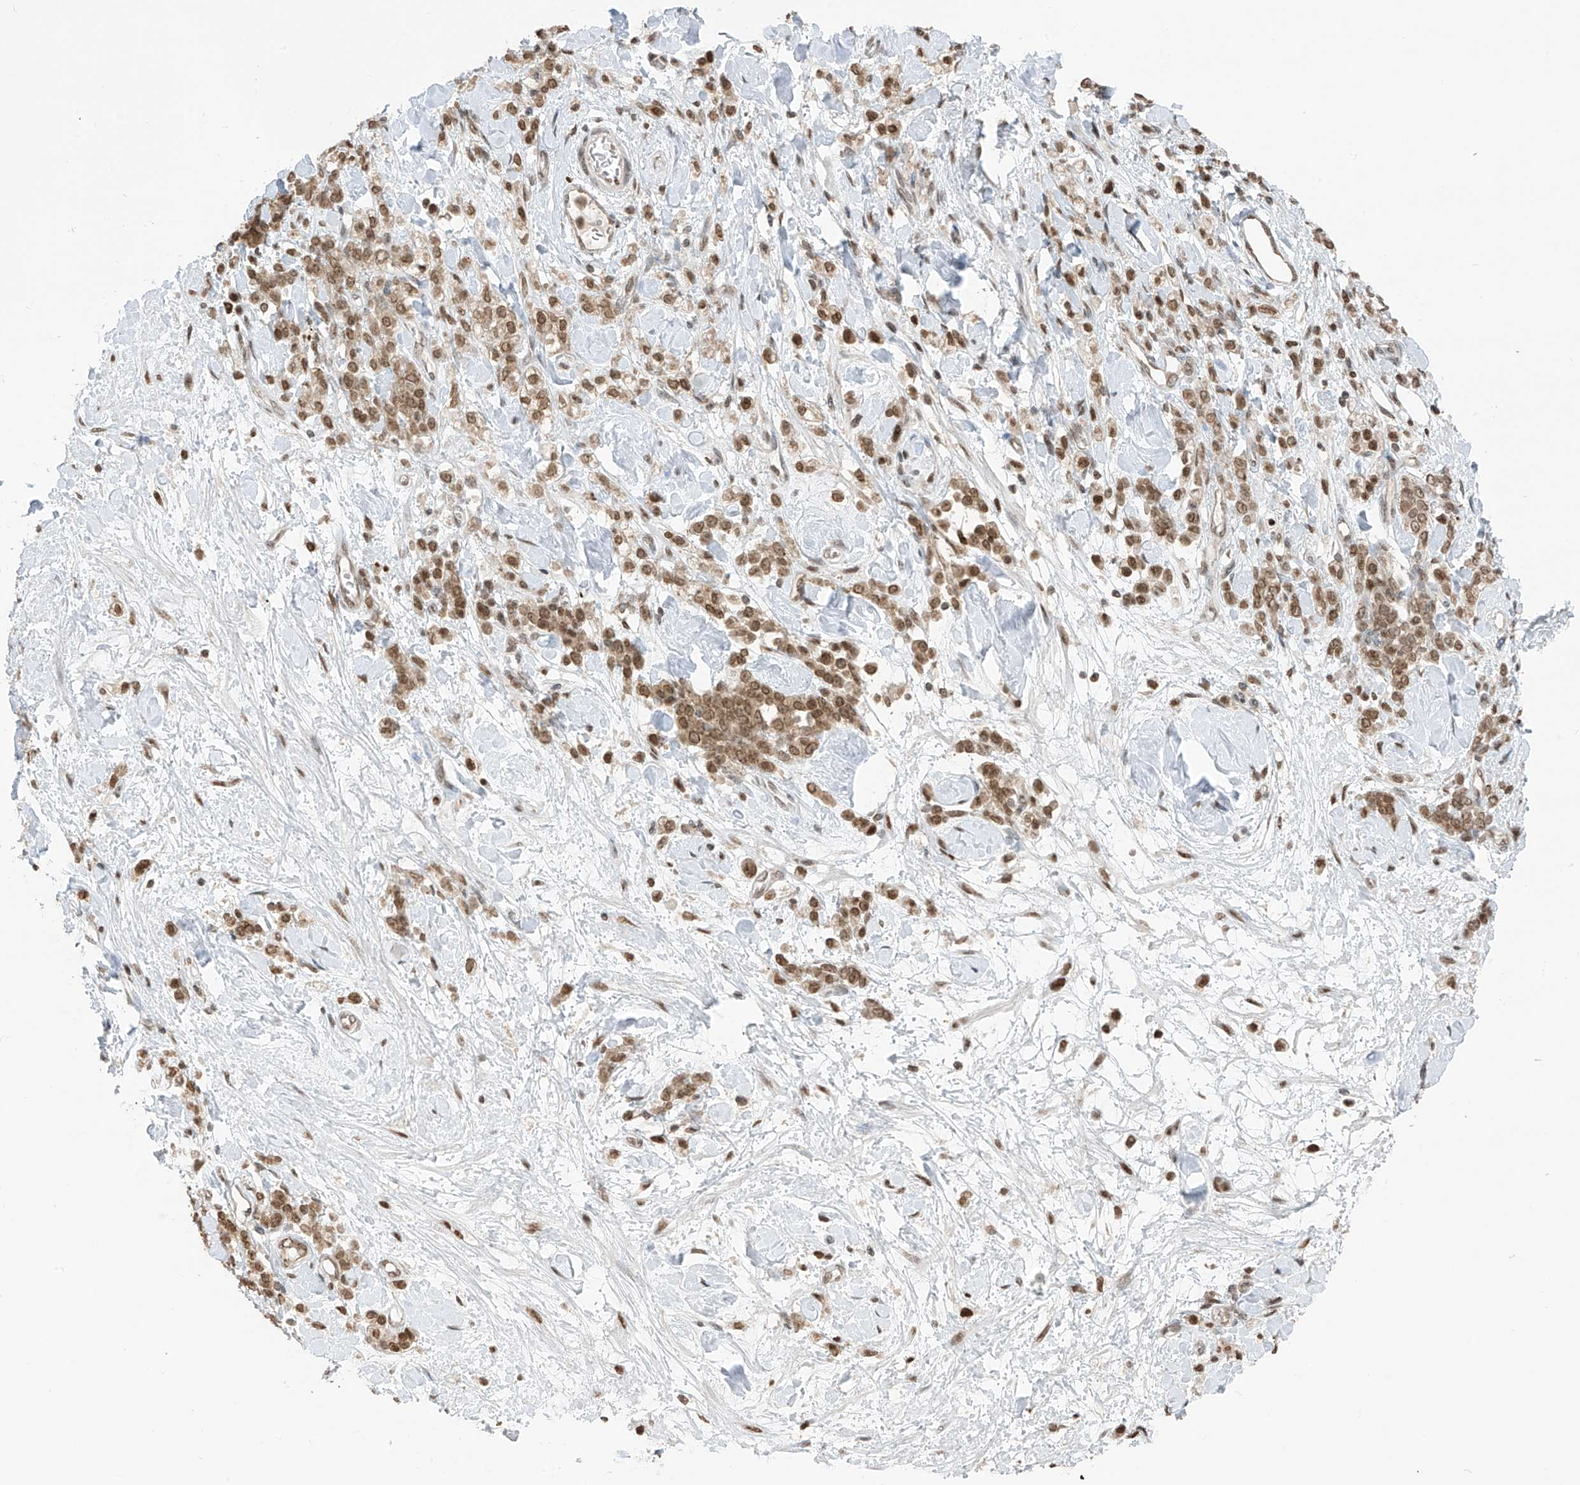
{"staining": {"intensity": "moderate", "quantity": ">75%", "location": "cytoplasmic/membranous,nuclear"}, "tissue": "stomach cancer", "cell_type": "Tumor cells", "image_type": "cancer", "snomed": [{"axis": "morphology", "description": "Normal tissue, NOS"}, {"axis": "morphology", "description": "Adenocarcinoma, NOS"}, {"axis": "topography", "description": "Stomach"}], "caption": "Human stomach cancer (adenocarcinoma) stained for a protein (brown) displays moderate cytoplasmic/membranous and nuclear positive positivity in approximately >75% of tumor cells.", "gene": "KPNB1", "patient": {"sex": "male", "age": 82}}